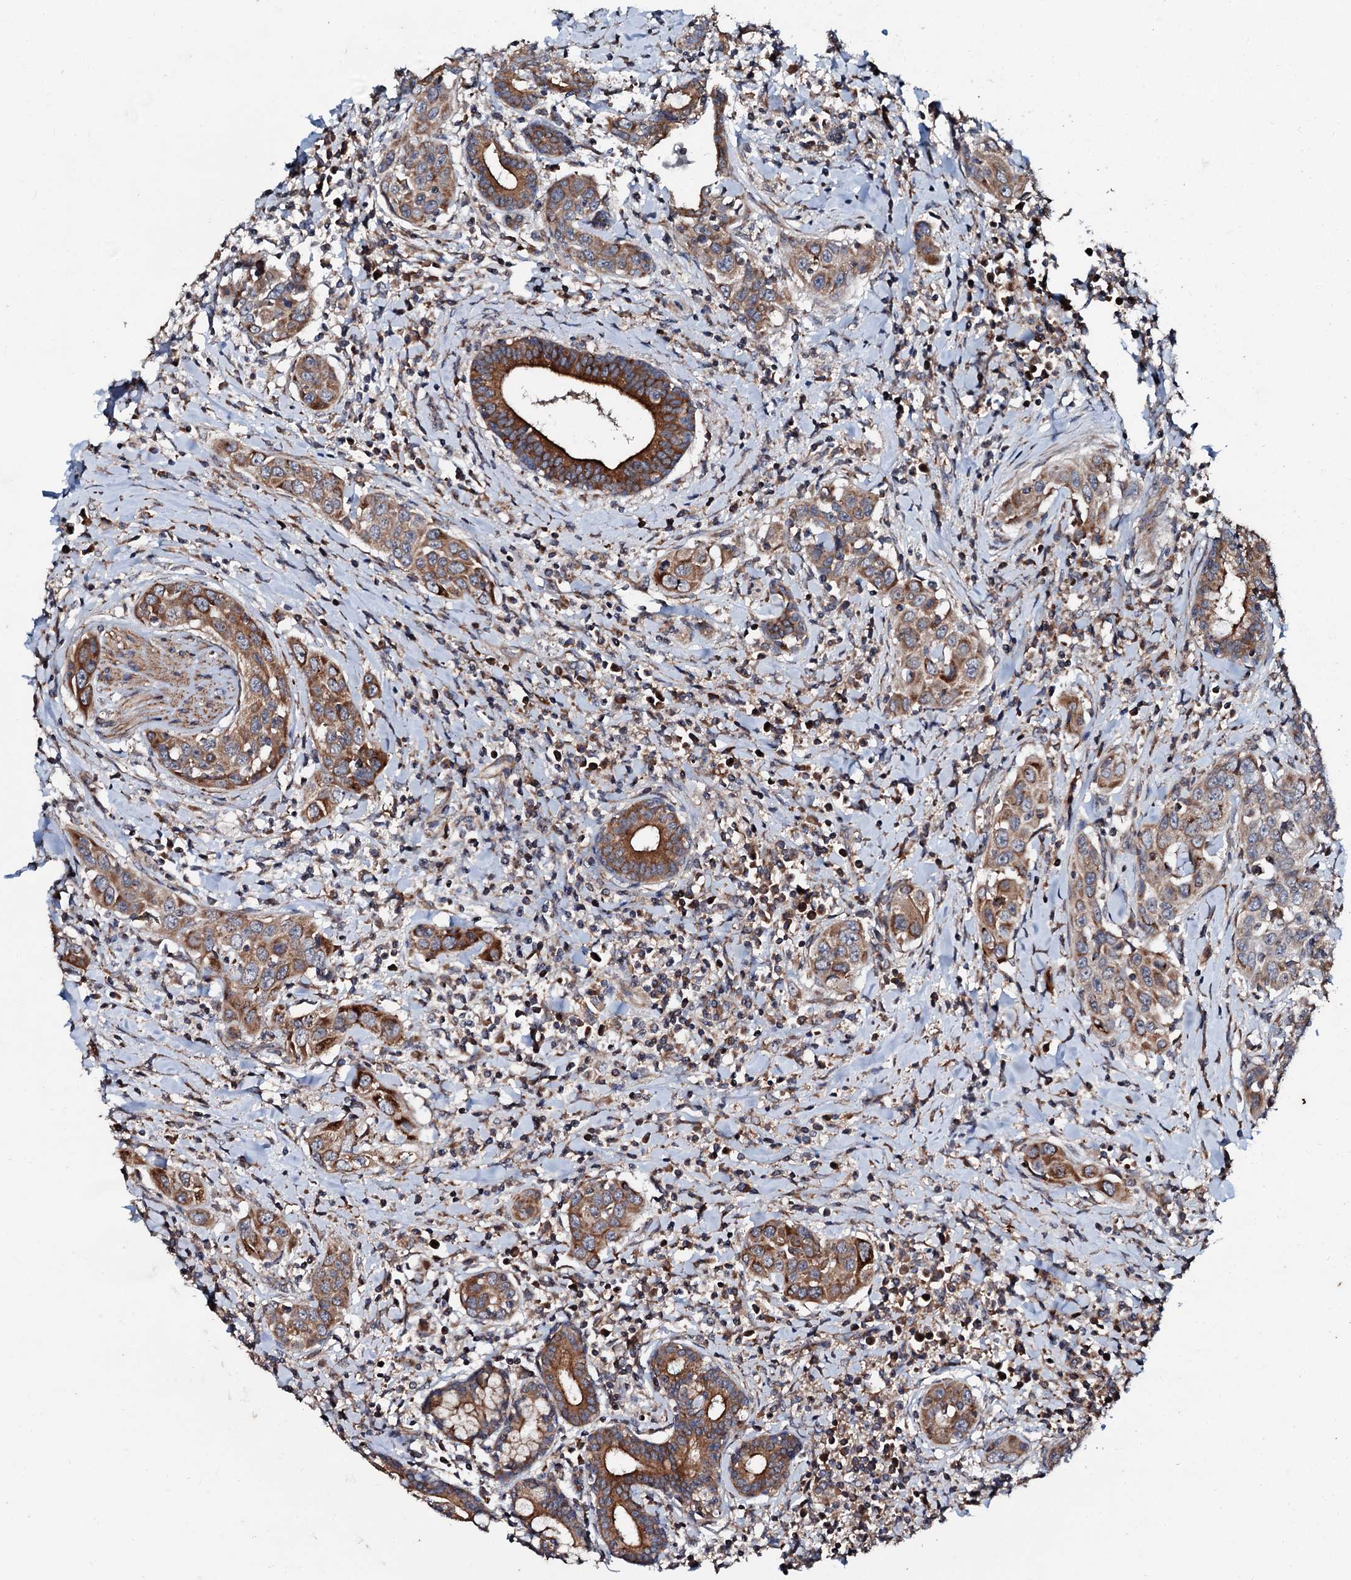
{"staining": {"intensity": "moderate", "quantity": ">75%", "location": "cytoplasmic/membranous"}, "tissue": "head and neck cancer", "cell_type": "Tumor cells", "image_type": "cancer", "snomed": [{"axis": "morphology", "description": "Squamous cell carcinoma, NOS"}, {"axis": "topography", "description": "Oral tissue"}, {"axis": "topography", "description": "Head-Neck"}], "caption": "Immunohistochemistry (IHC) staining of head and neck squamous cell carcinoma, which shows medium levels of moderate cytoplasmic/membranous expression in about >75% of tumor cells indicating moderate cytoplasmic/membranous protein expression. The staining was performed using DAB (3,3'-diaminobenzidine) (brown) for protein detection and nuclei were counterstained in hematoxylin (blue).", "gene": "SDHAF2", "patient": {"sex": "female", "age": 50}}